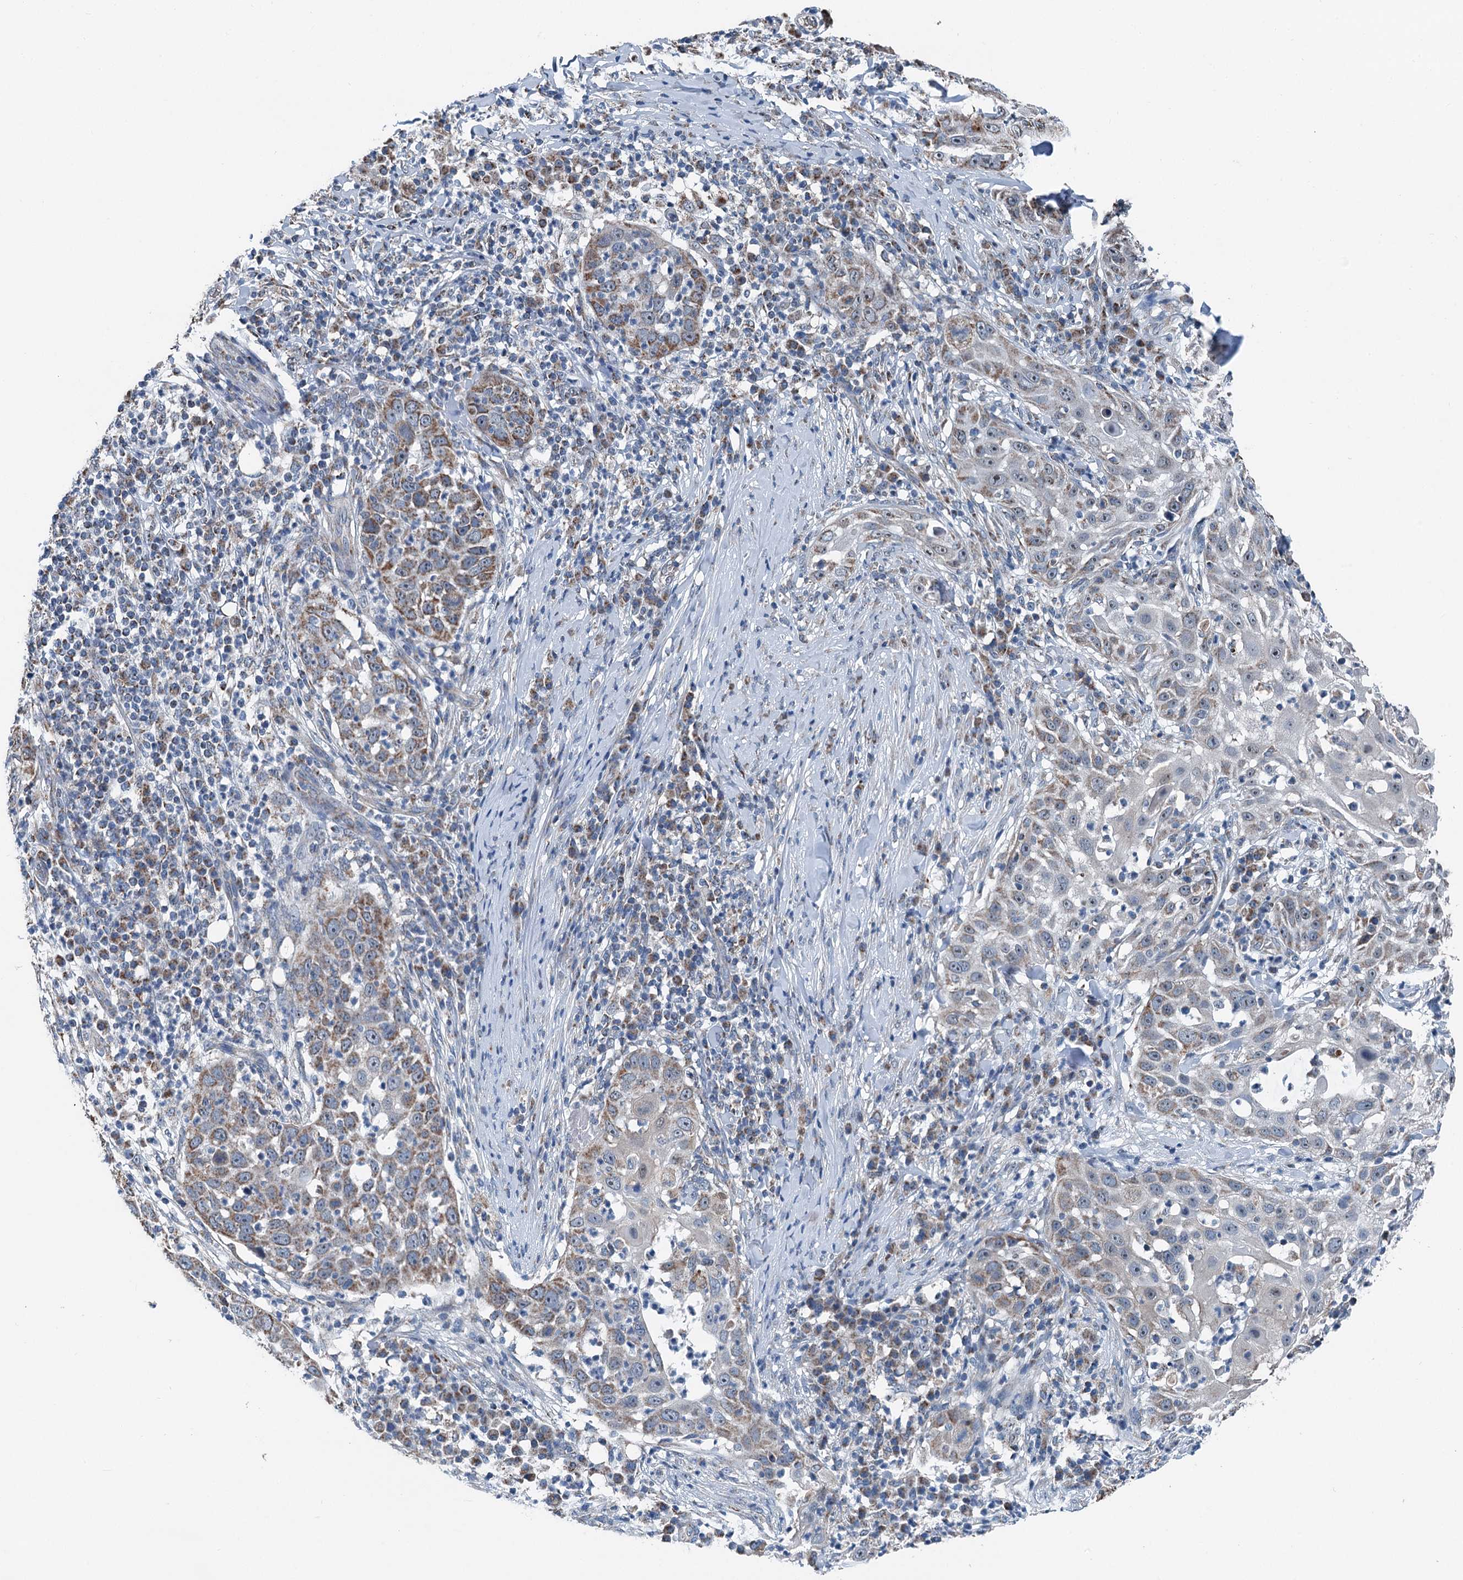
{"staining": {"intensity": "moderate", "quantity": "25%-75%", "location": "cytoplasmic/membranous"}, "tissue": "skin cancer", "cell_type": "Tumor cells", "image_type": "cancer", "snomed": [{"axis": "morphology", "description": "Squamous cell carcinoma, NOS"}, {"axis": "topography", "description": "Skin"}], "caption": "Skin squamous cell carcinoma stained with a brown dye shows moderate cytoplasmic/membranous positive expression in about 25%-75% of tumor cells.", "gene": "TRPT1", "patient": {"sex": "female", "age": 44}}